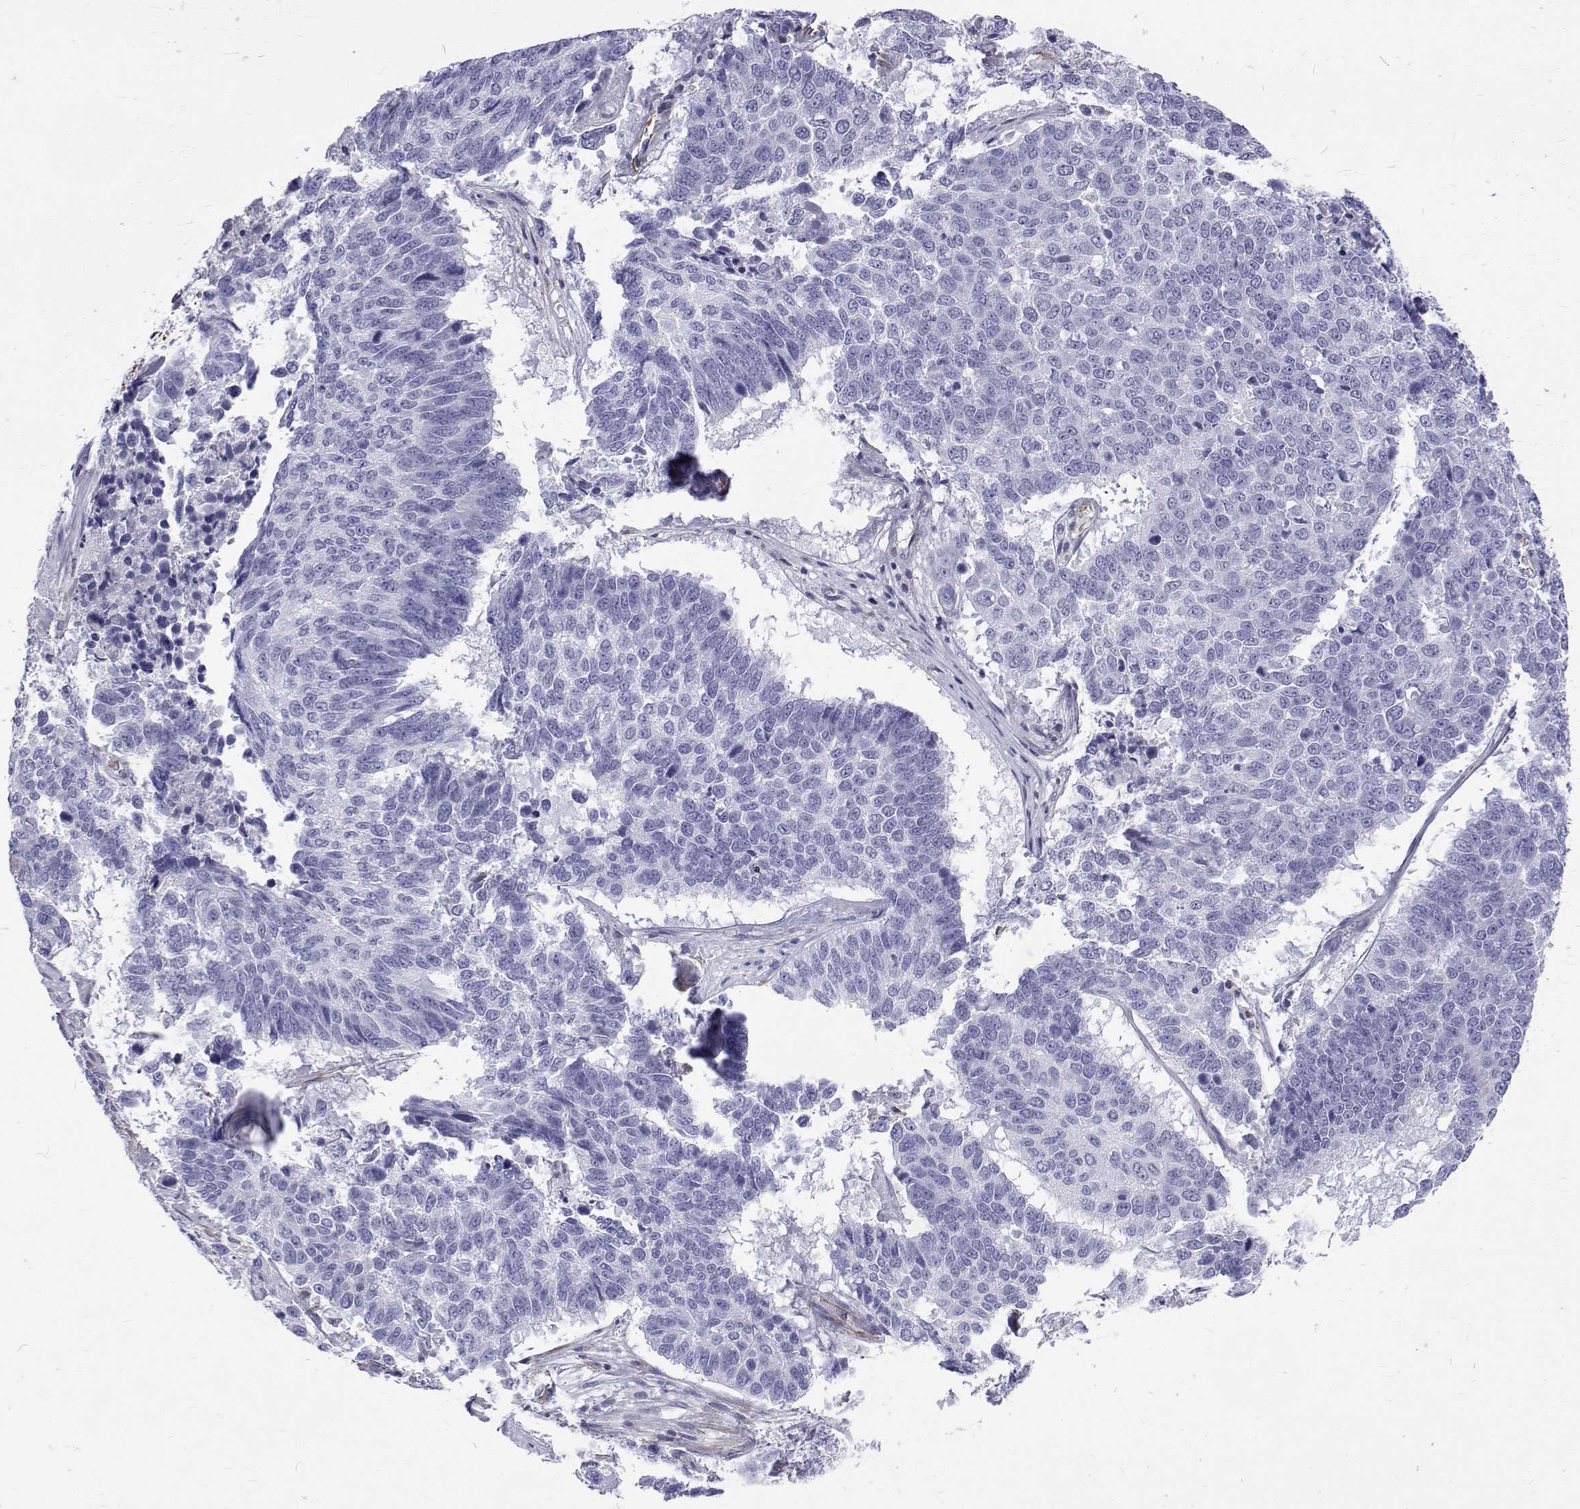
{"staining": {"intensity": "negative", "quantity": "none", "location": "none"}, "tissue": "lung cancer", "cell_type": "Tumor cells", "image_type": "cancer", "snomed": [{"axis": "morphology", "description": "Squamous cell carcinoma, NOS"}, {"axis": "topography", "description": "Lung"}], "caption": "Immunohistochemical staining of human lung cancer exhibits no significant staining in tumor cells.", "gene": "OPRPN", "patient": {"sex": "male", "age": 73}}